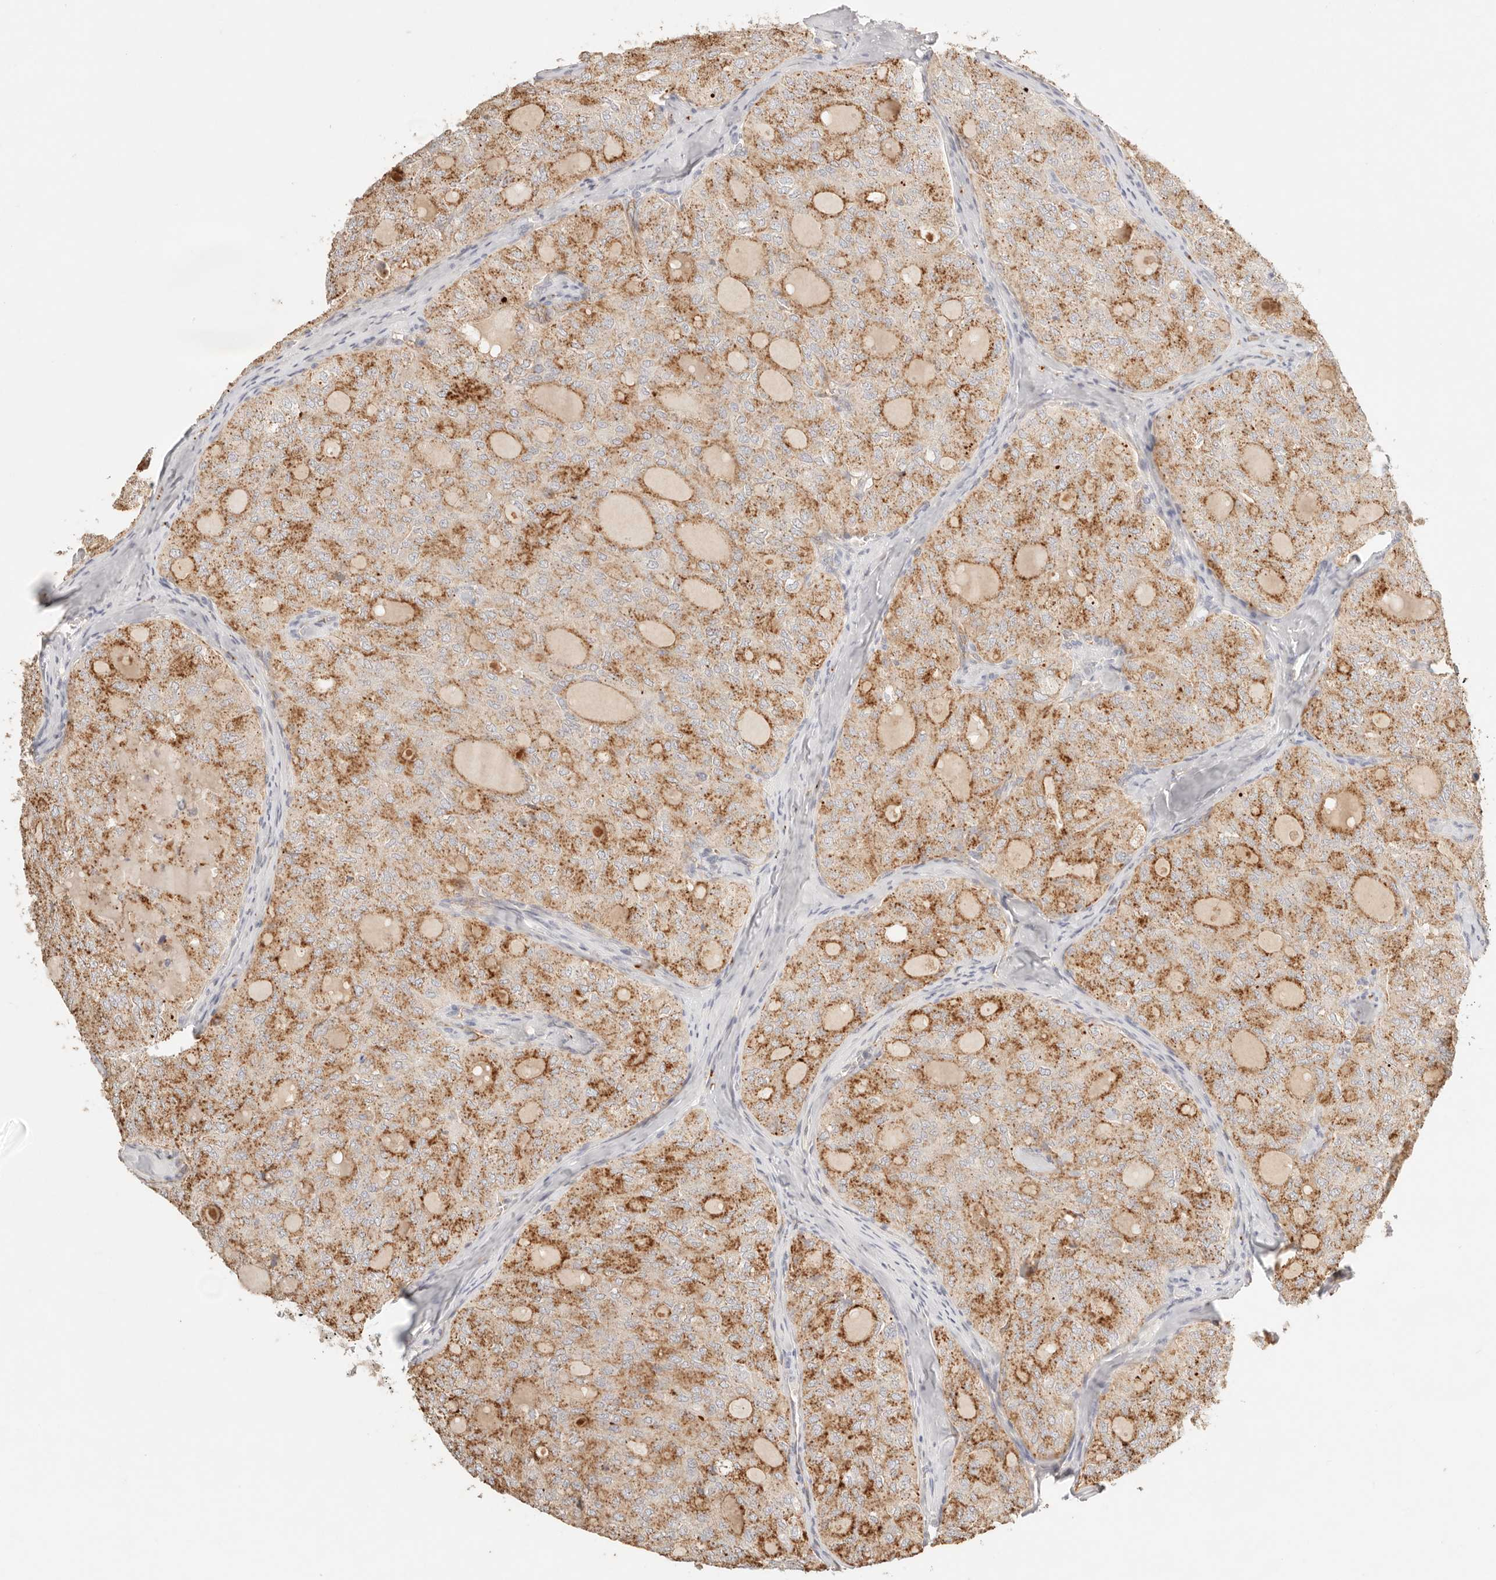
{"staining": {"intensity": "moderate", "quantity": ">75%", "location": "cytoplasmic/membranous"}, "tissue": "thyroid cancer", "cell_type": "Tumor cells", "image_type": "cancer", "snomed": [{"axis": "morphology", "description": "Follicular adenoma carcinoma, NOS"}, {"axis": "topography", "description": "Thyroid gland"}], "caption": "A high-resolution micrograph shows IHC staining of follicular adenoma carcinoma (thyroid), which reveals moderate cytoplasmic/membranous positivity in about >75% of tumor cells.", "gene": "CEP120", "patient": {"sex": "male", "age": 75}}